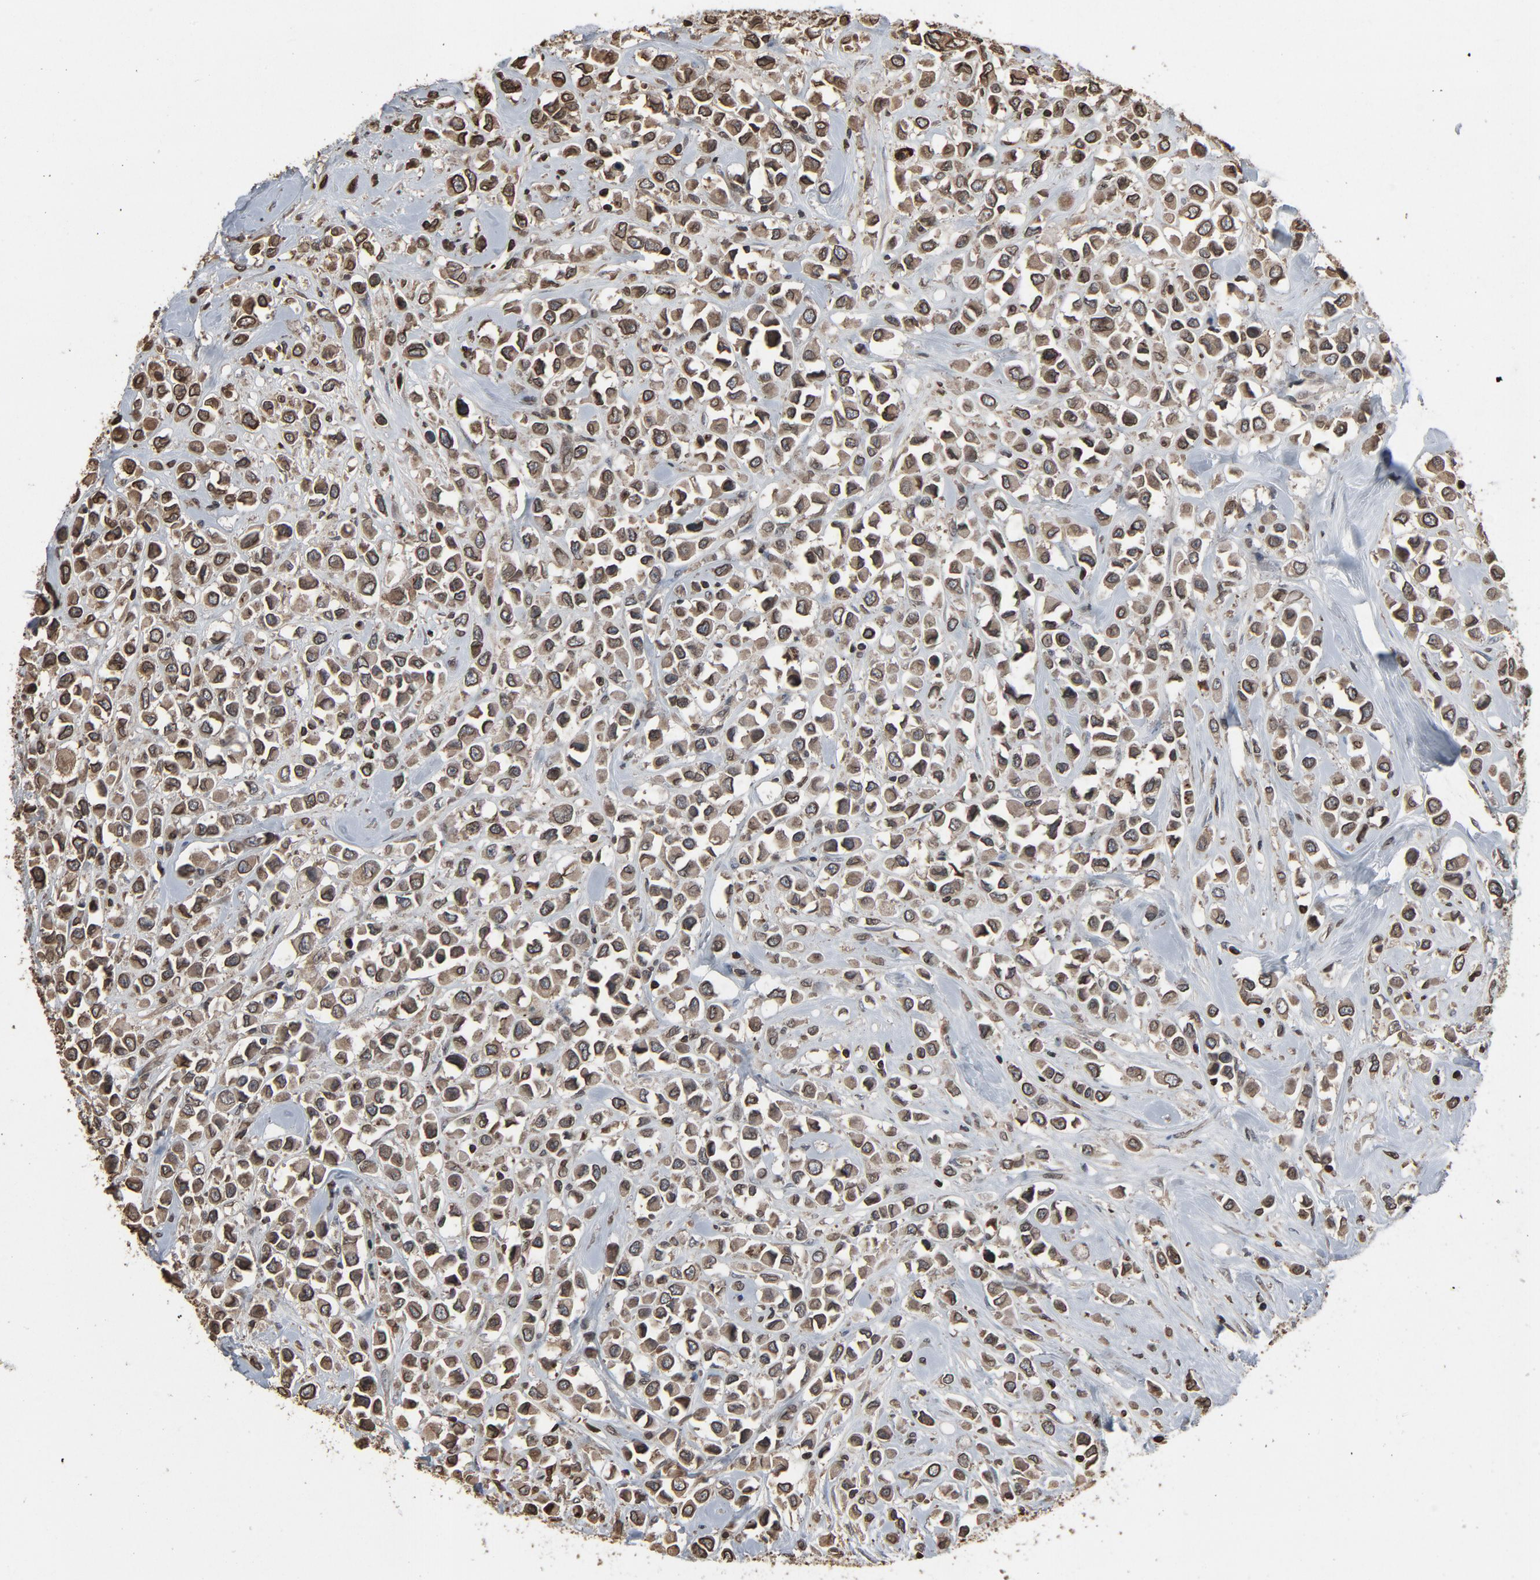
{"staining": {"intensity": "moderate", "quantity": ">75%", "location": "cytoplasmic/membranous,nuclear"}, "tissue": "breast cancer", "cell_type": "Tumor cells", "image_type": "cancer", "snomed": [{"axis": "morphology", "description": "Duct carcinoma"}, {"axis": "topography", "description": "Breast"}], "caption": "Brown immunohistochemical staining in human breast cancer demonstrates moderate cytoplasmic/membranous and nuclear positivity in approximately >75% of tumor cells. The staining is performed using DAB (3,3'-diaminobenzidine) brown chromogen to label protein expression. The nuclei are counter-stained blue using hematoxylin.", "gene": "UBE2D1", "patient": {"sex": "female", "age": 61}}